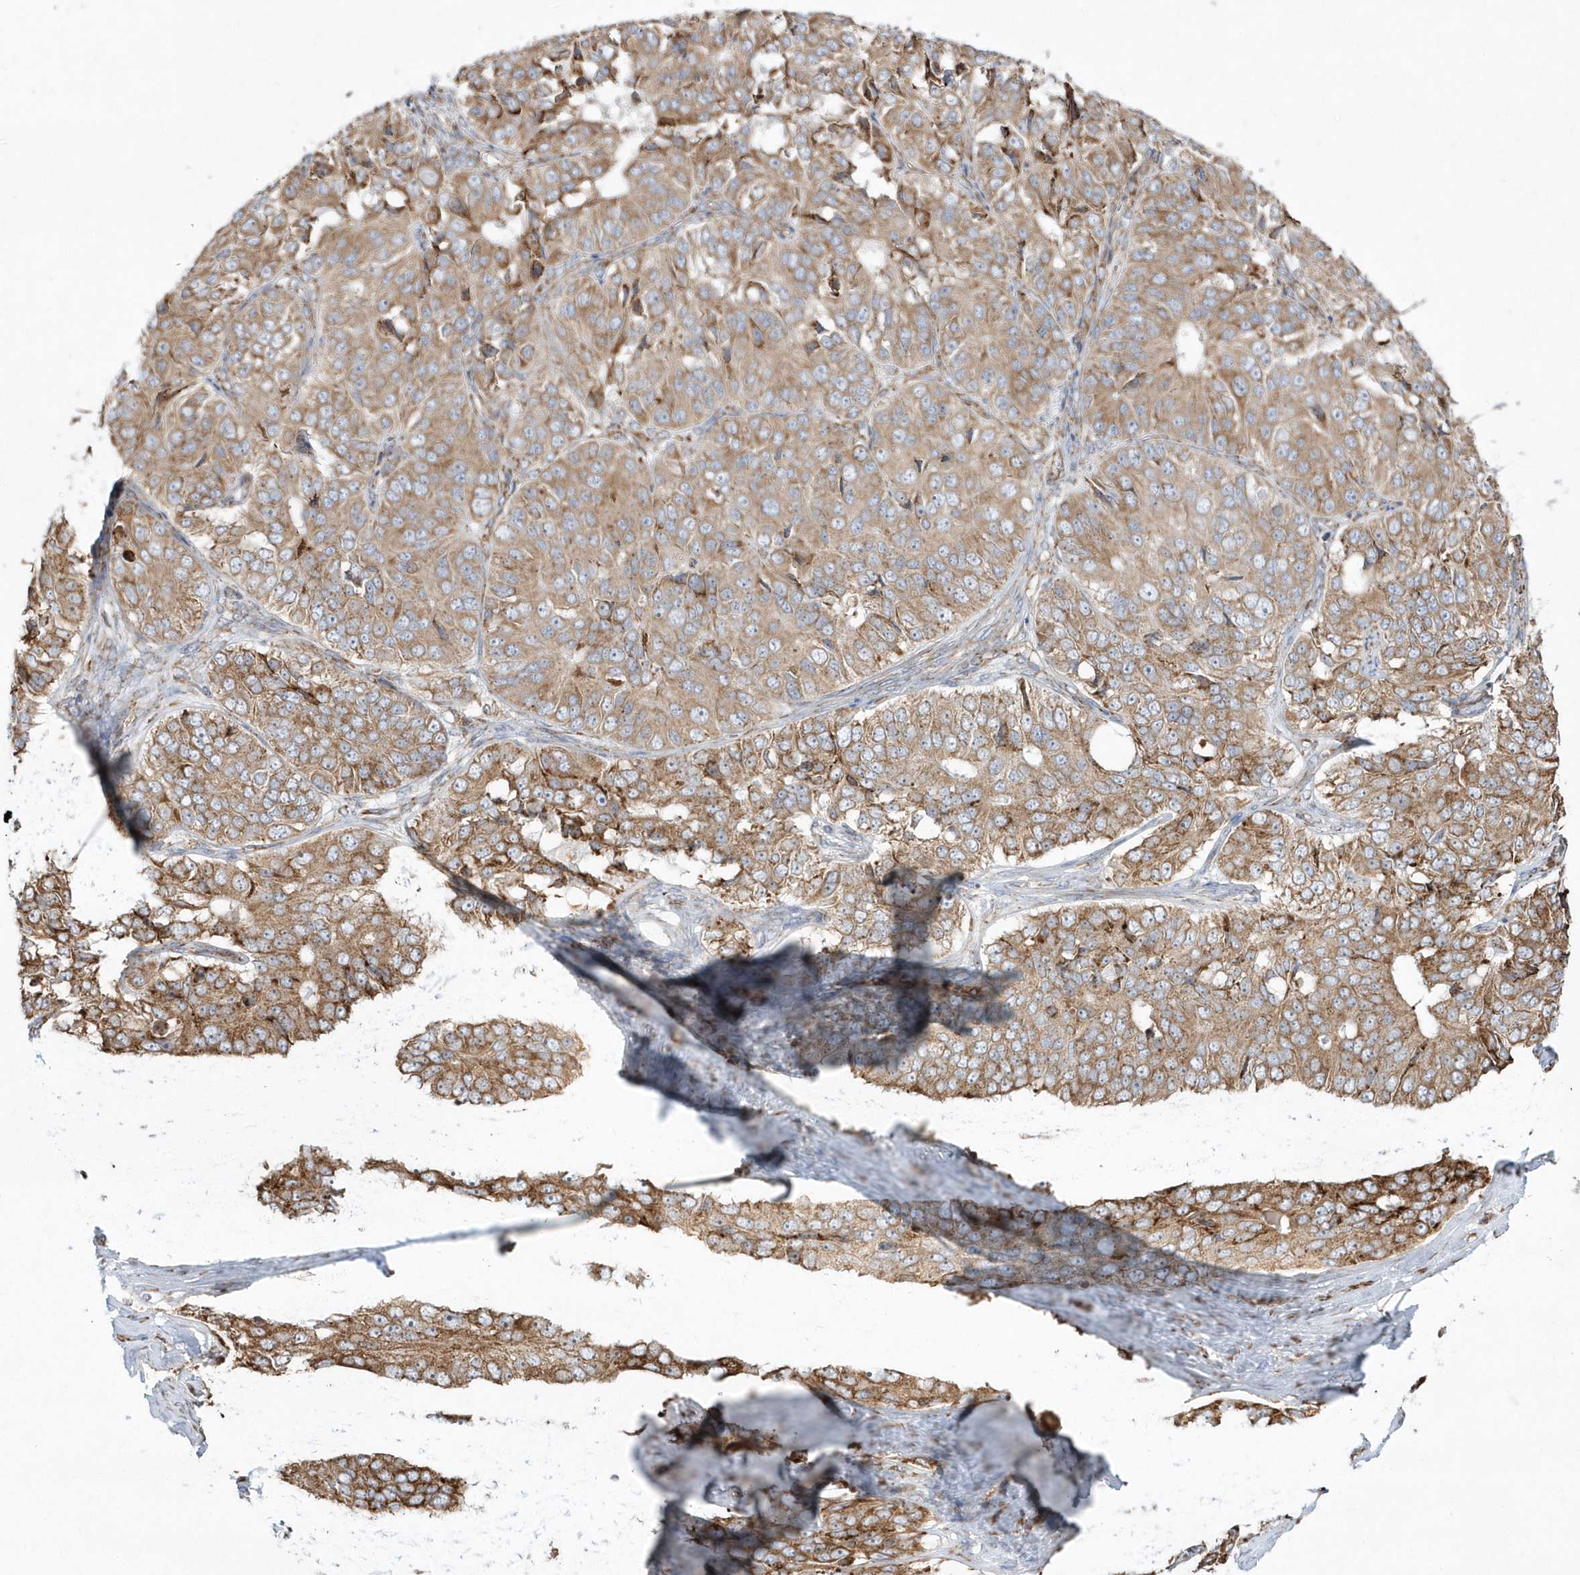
{"staining": {"intensity": "moderate", "quantity": ">75%", "location": "cytoplasmic/membranous"}, "tissue": "ovarian cancer", "cell_type": "Tumor cells", "image_type": "cancer", "snomed": [{"axis": "morphology", "description": "Carcinoma, endometroid"}, {"axis": "topography", "description": "Ovary"}], "caption": "Tumor cells show medium levels of moderate cytoplasmic/membranous positivity in about >75% of cells in ovarian cancer (endometroid carcinoma).", "gene": "SH3BP2", "patient": {"sex": "female", "age": 51}}